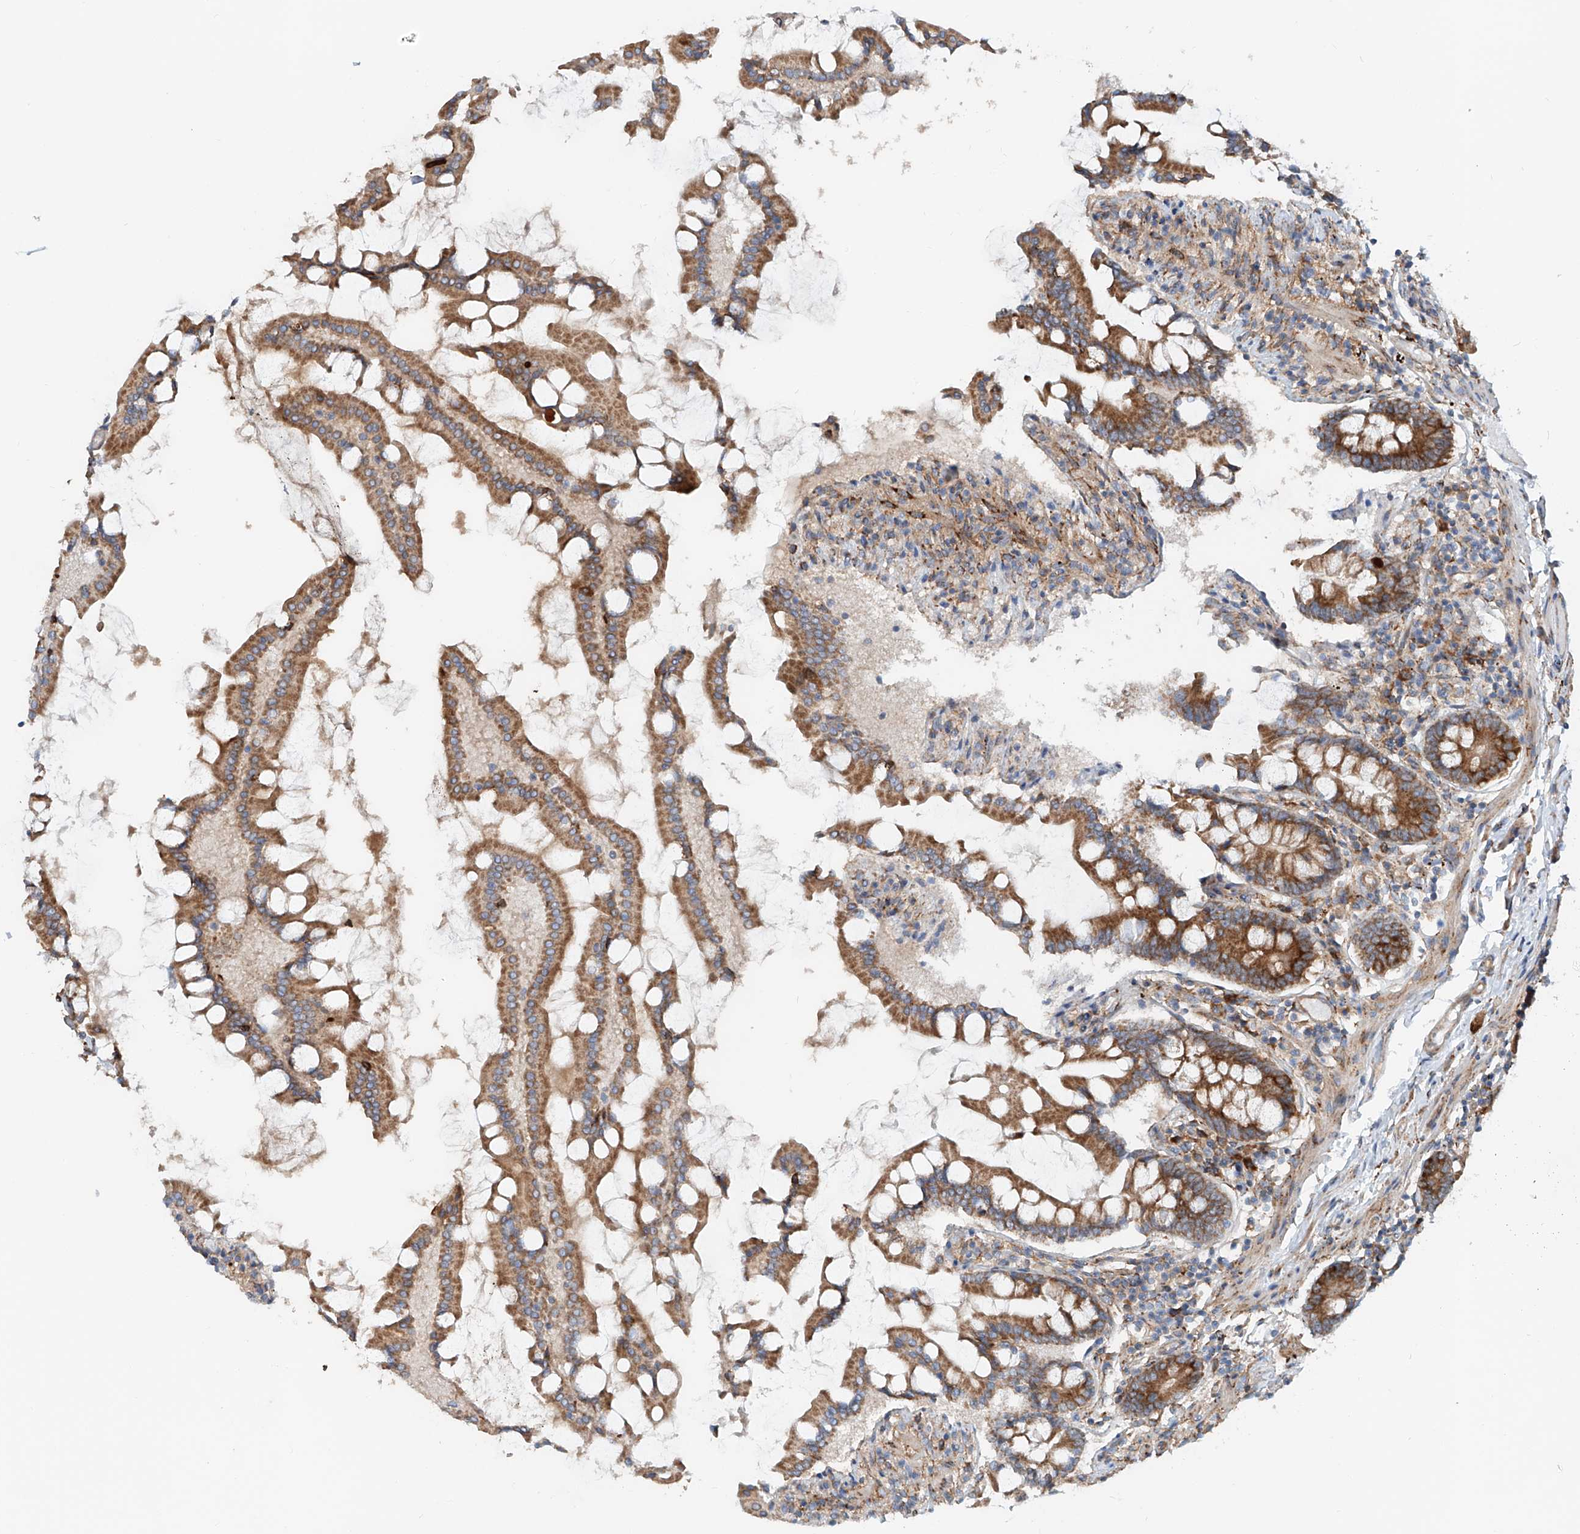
{"staining": {"intensity": "moderate", "quantity": ">75%", "location": "cytoplasmic/membranous"}, "tissue": "small intestine", "cell_type": "Glandular cells", "image_type": "normal", "snomed": [{"axis": "morphology", "description": "Normal tissue, NOS"}, {"axis": "topography", "description": "Small intestine"}], "caption": "Approximately >75% of glandular cells in unremarkable small intestine reveal moderate cytoplasmic/membranous protein positivity as visualized by brown immunohistochemical staining.", "gene": "SNAP29", "patient": {"sex": "male", "age": 41}}